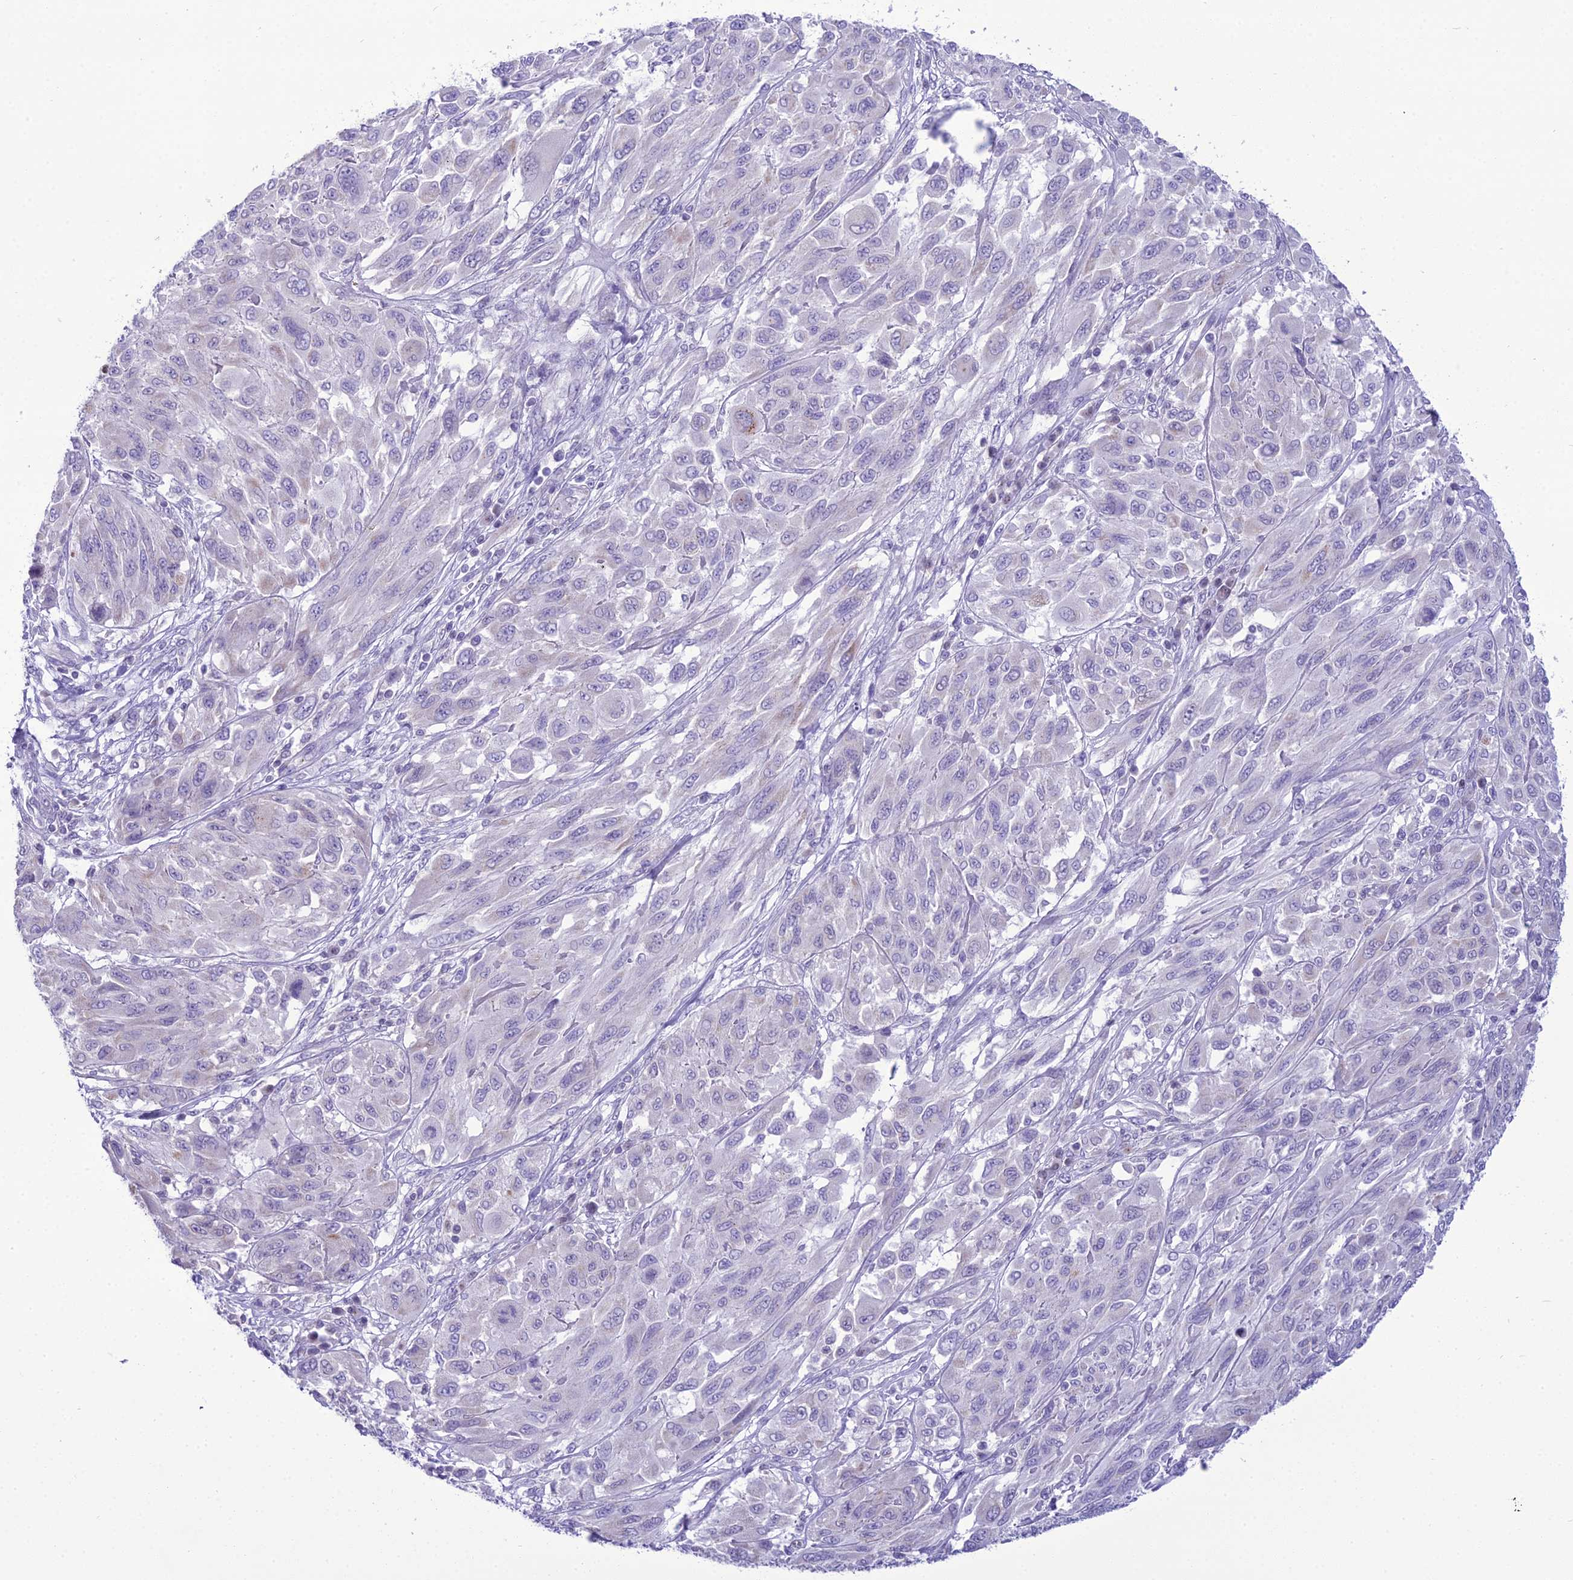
{"staining": {"intensity": "negative", "quantity": "none", "location": "none"}, "tissue": "melanoma", "cell_type": "Tumor cells", "image_type": "cancer", "snomed": [{"axis": "morphology", "description": "Malignant melanoma, NOS"}, {"axis": "topography", "description": "Skin"}], "caption": "DAB immunohistochemical staining of malignant melanoma shows no significant staining in tumor cells.", "gene": "B9D2", "patient": {"sex": "female", "age": 91}}